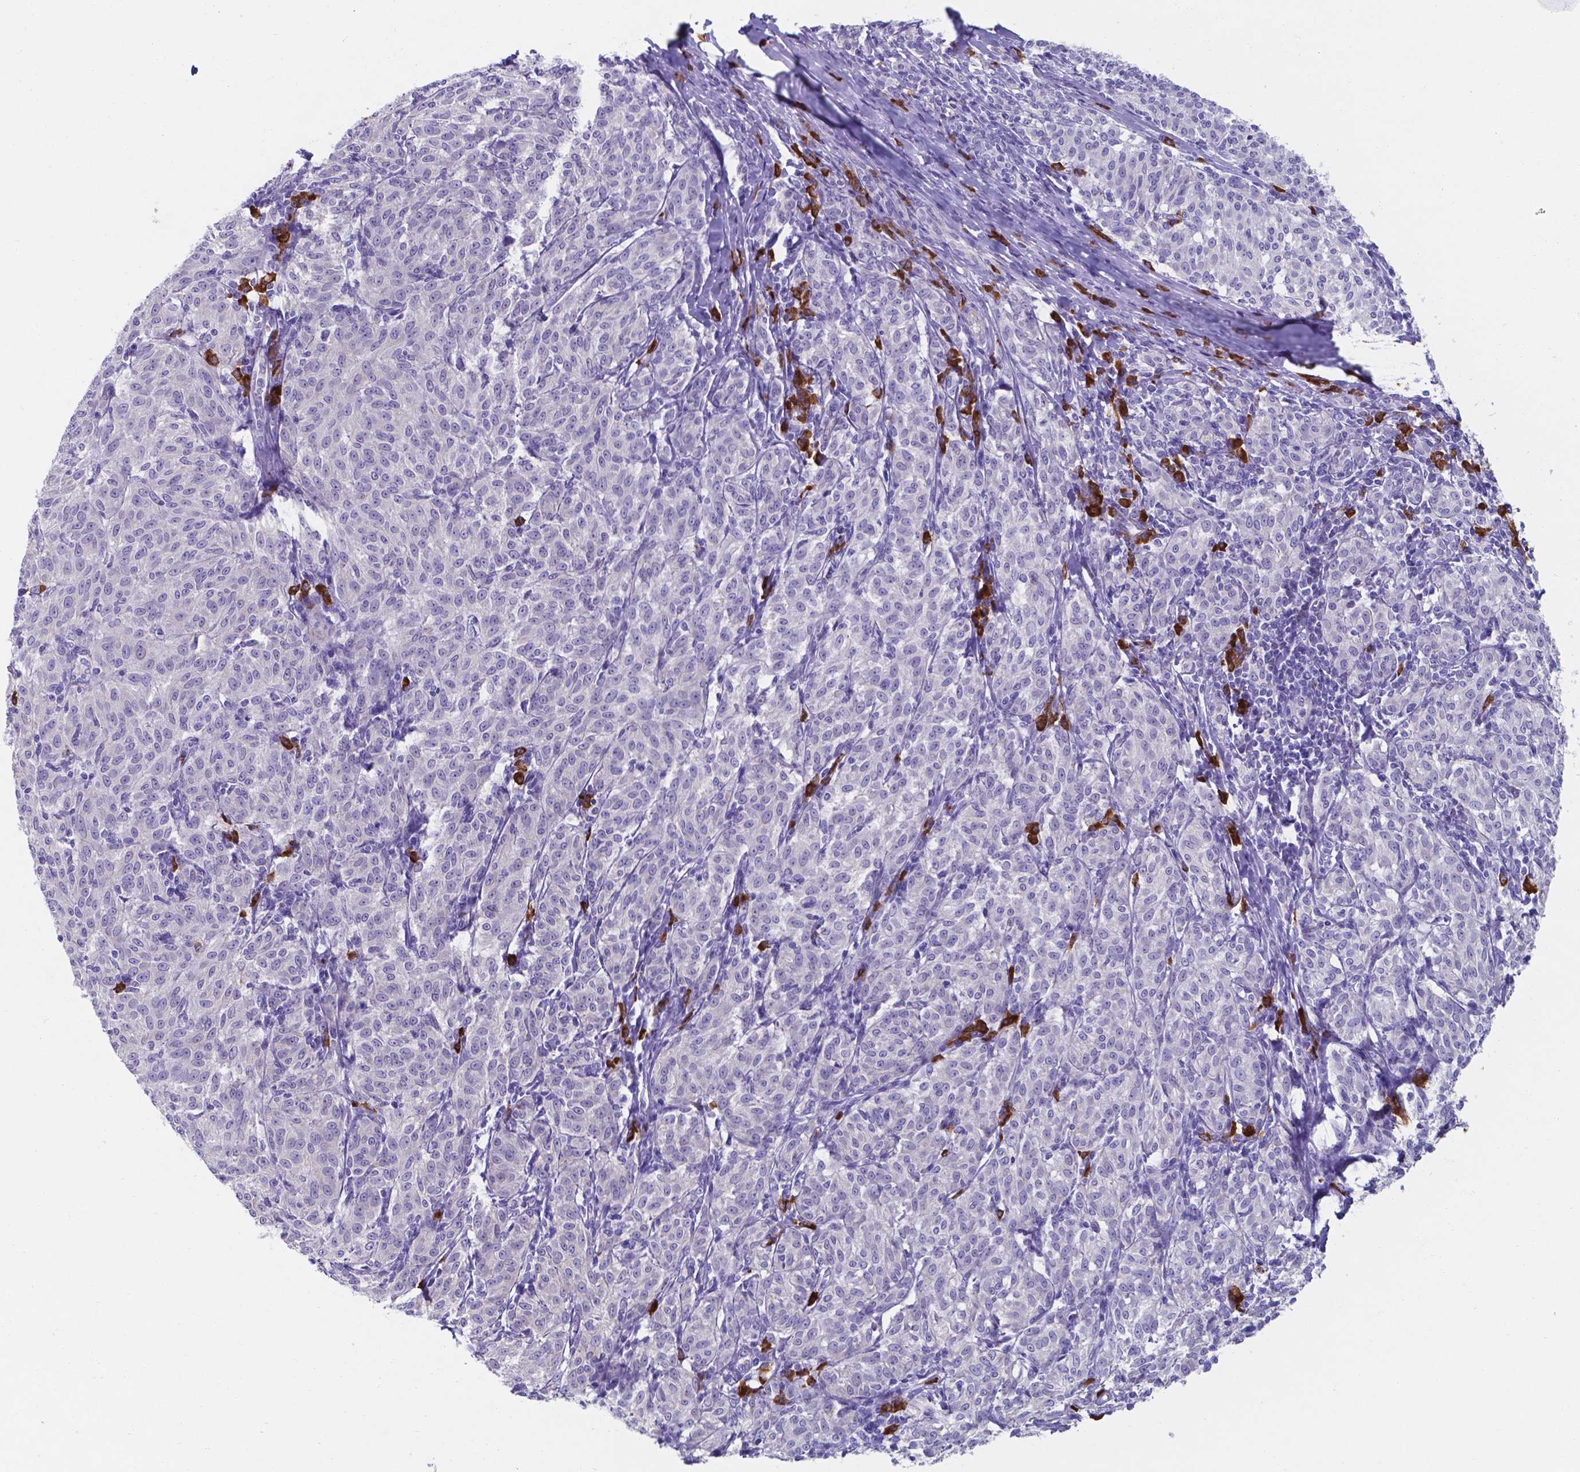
{"staining": {"intensity": "negative", "quantity": "none", "location": "none"}, "tissue": "melanoma", "cell_type": "Tumor cells", "image_type": "cancer", "snomed": [{"axis": "morphology", "description": "Malignant melanoma, NOS"}, {"axis": "topography", "description": "Skin"}], "caption": "Micrograph shows no significant protein staining in tumor cells of malignant melanoma.", "gene": "UBE2J1", "patient": {"sex": "female", "age": 72}}